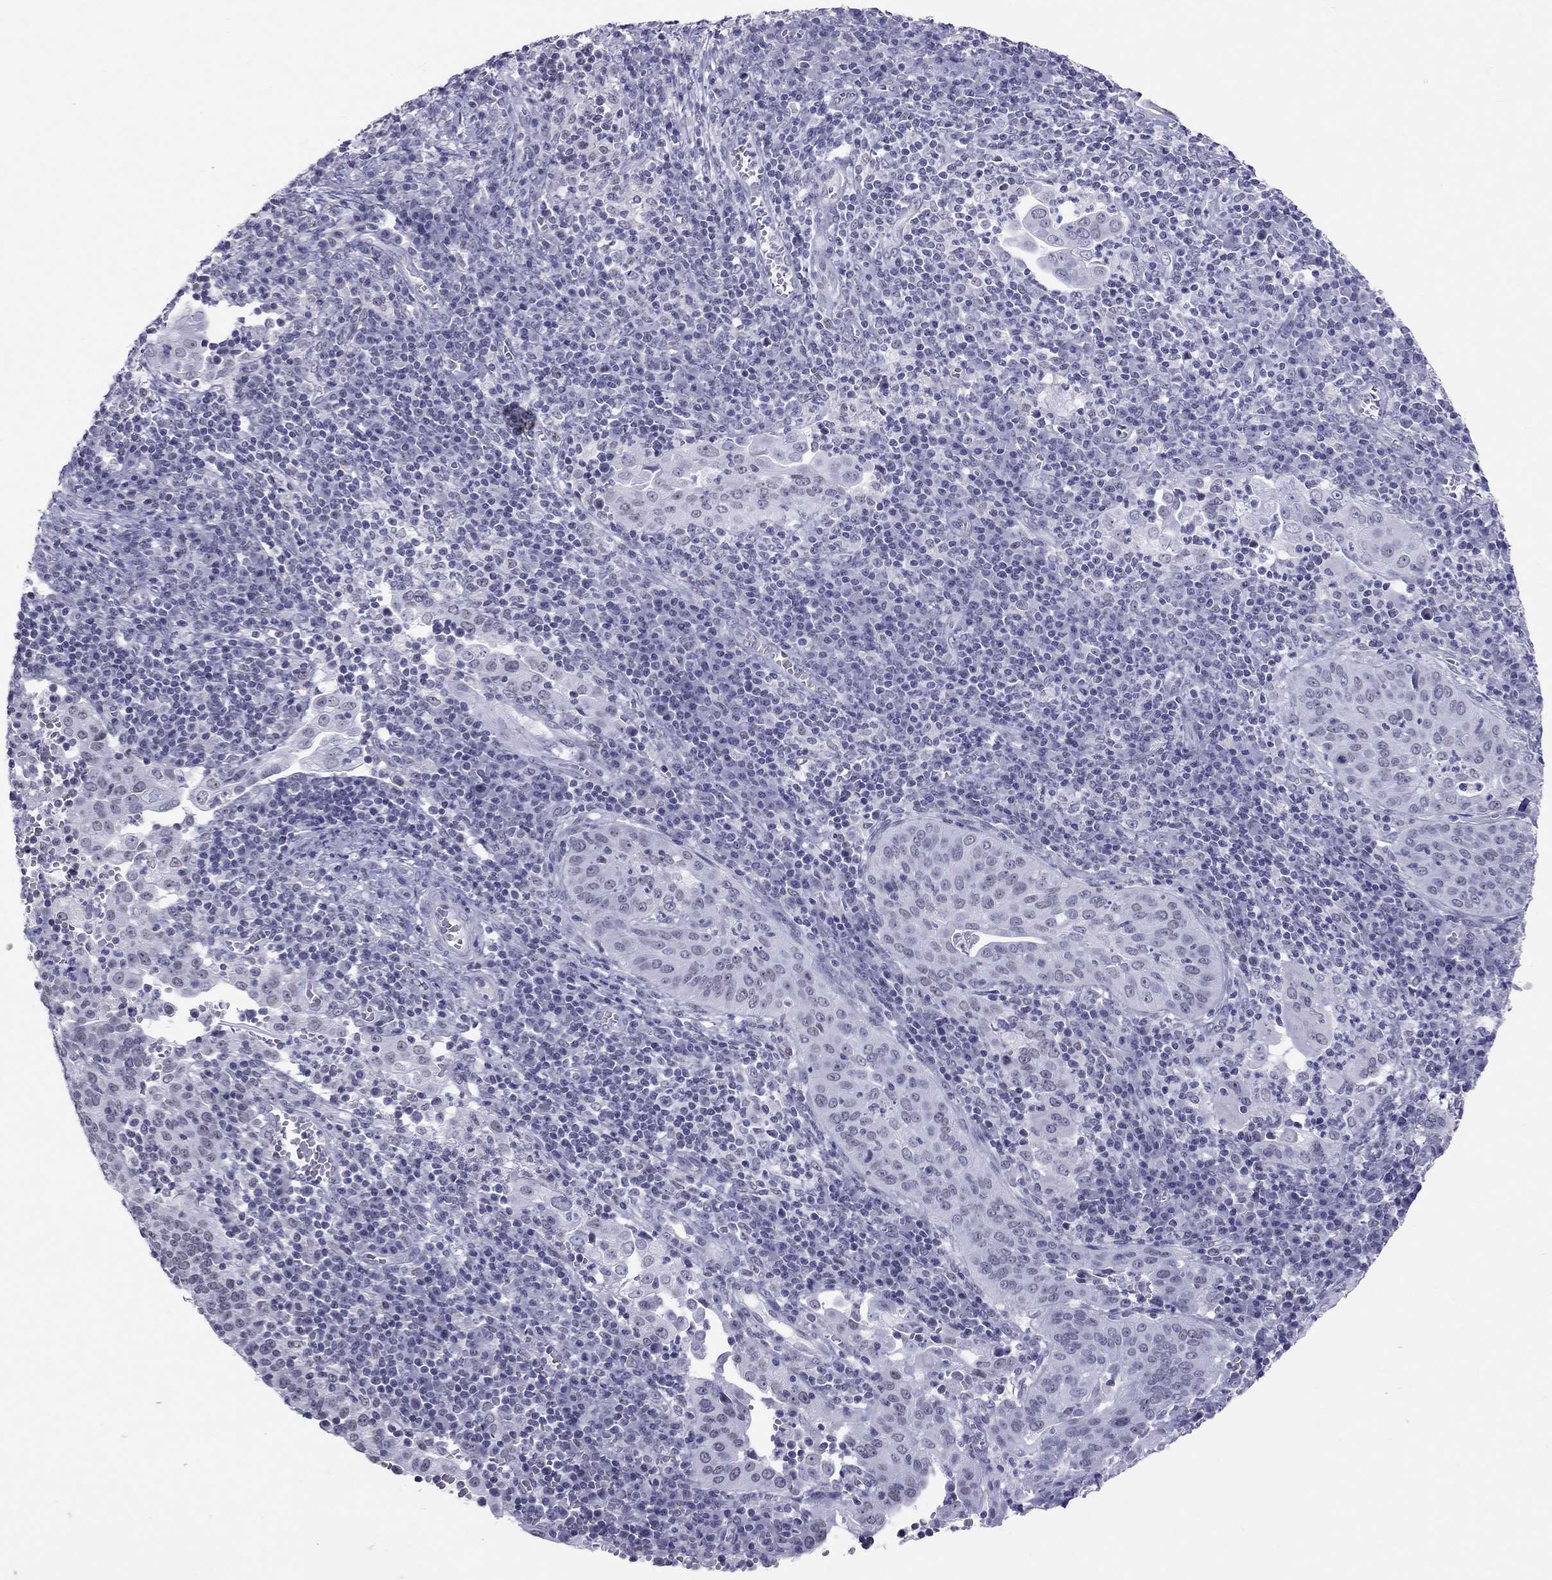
{"staining": {"intensity": "negative", "quantity": "none", "location": "none"}, "tissue": "cervical cancer", "cell_type": "Tumor cells", "image_type": "cancer", "snomed": [{"axis": "morphology", "description": "Squamous cell carcinoma, NOS"}, {"axis": "topography", "description": "Cervix"}], "caption": "The histopathology image demonstrates no significant positivity in tumor cells of cervical cancer. Brightfield microscopy of immunohistochemistry (IHC) stained with DAB (3,3'-diaminobenzidine) (brown) and hematoxylin (blue), captured at high magnification.", "gene": "JHY", "patient": {"sex": "female", "age": 39}}